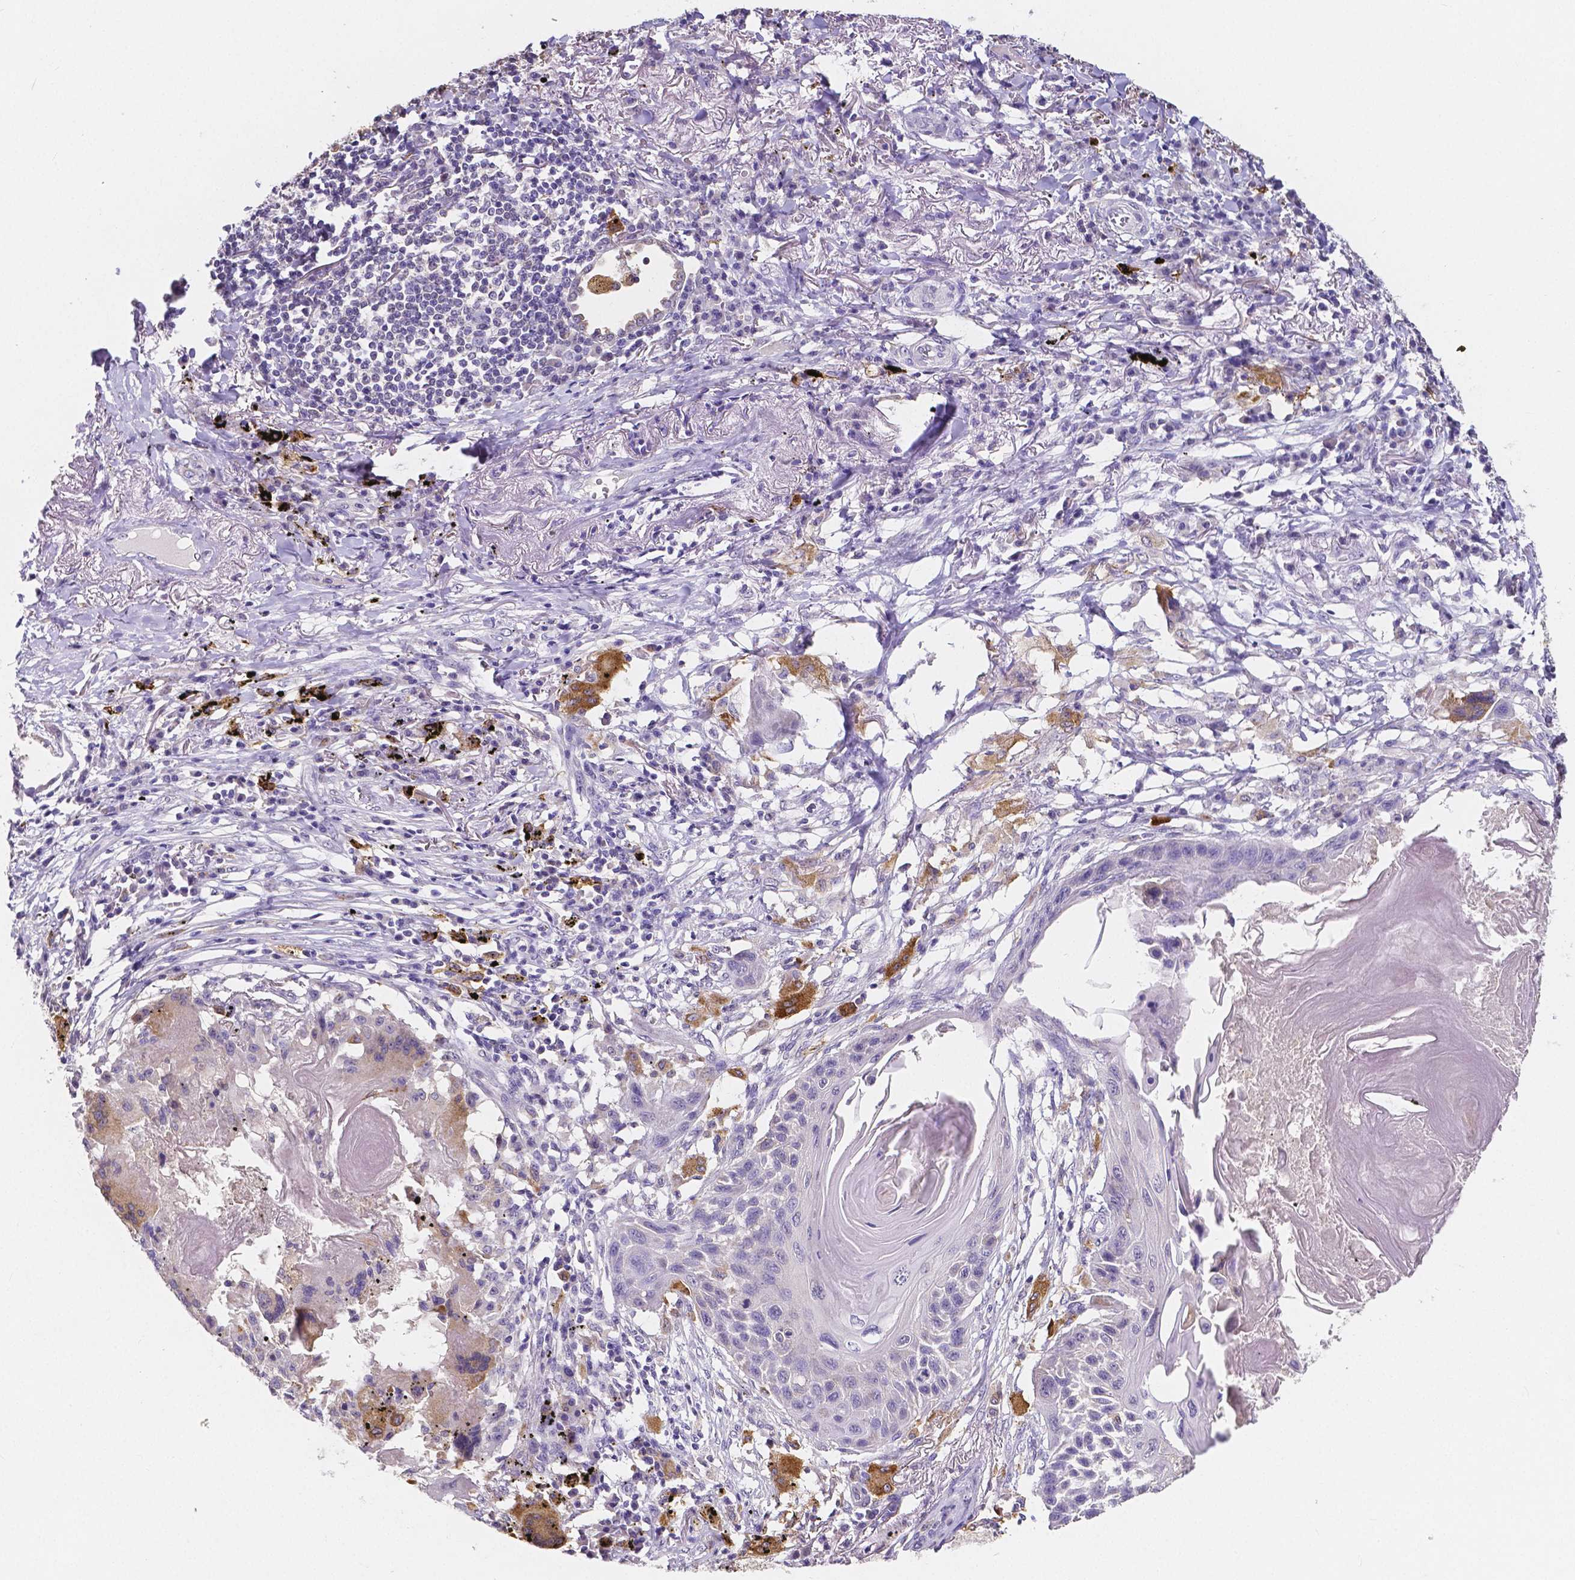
{"staining": {"intensity": "negative", "quantity": "none", "location": "none"}, "tissue": "lung cancer", "cell_type": "Tumor cells", "image_type": "cancer", "snomed": [{"axis": "morphology", "description": "Squamous cell carcinoma, NOS"}, {"axis": "topography", "description": "Lung"}], "caption": "This histopathology image is of lung cancer stained with immunohistochemistry to label a protein in brown with the nuclei are counter-stained blue. There is no positivity in tumor cells.", "gene": "ACP5", "patient": {"sex": "male", "age": 78}}